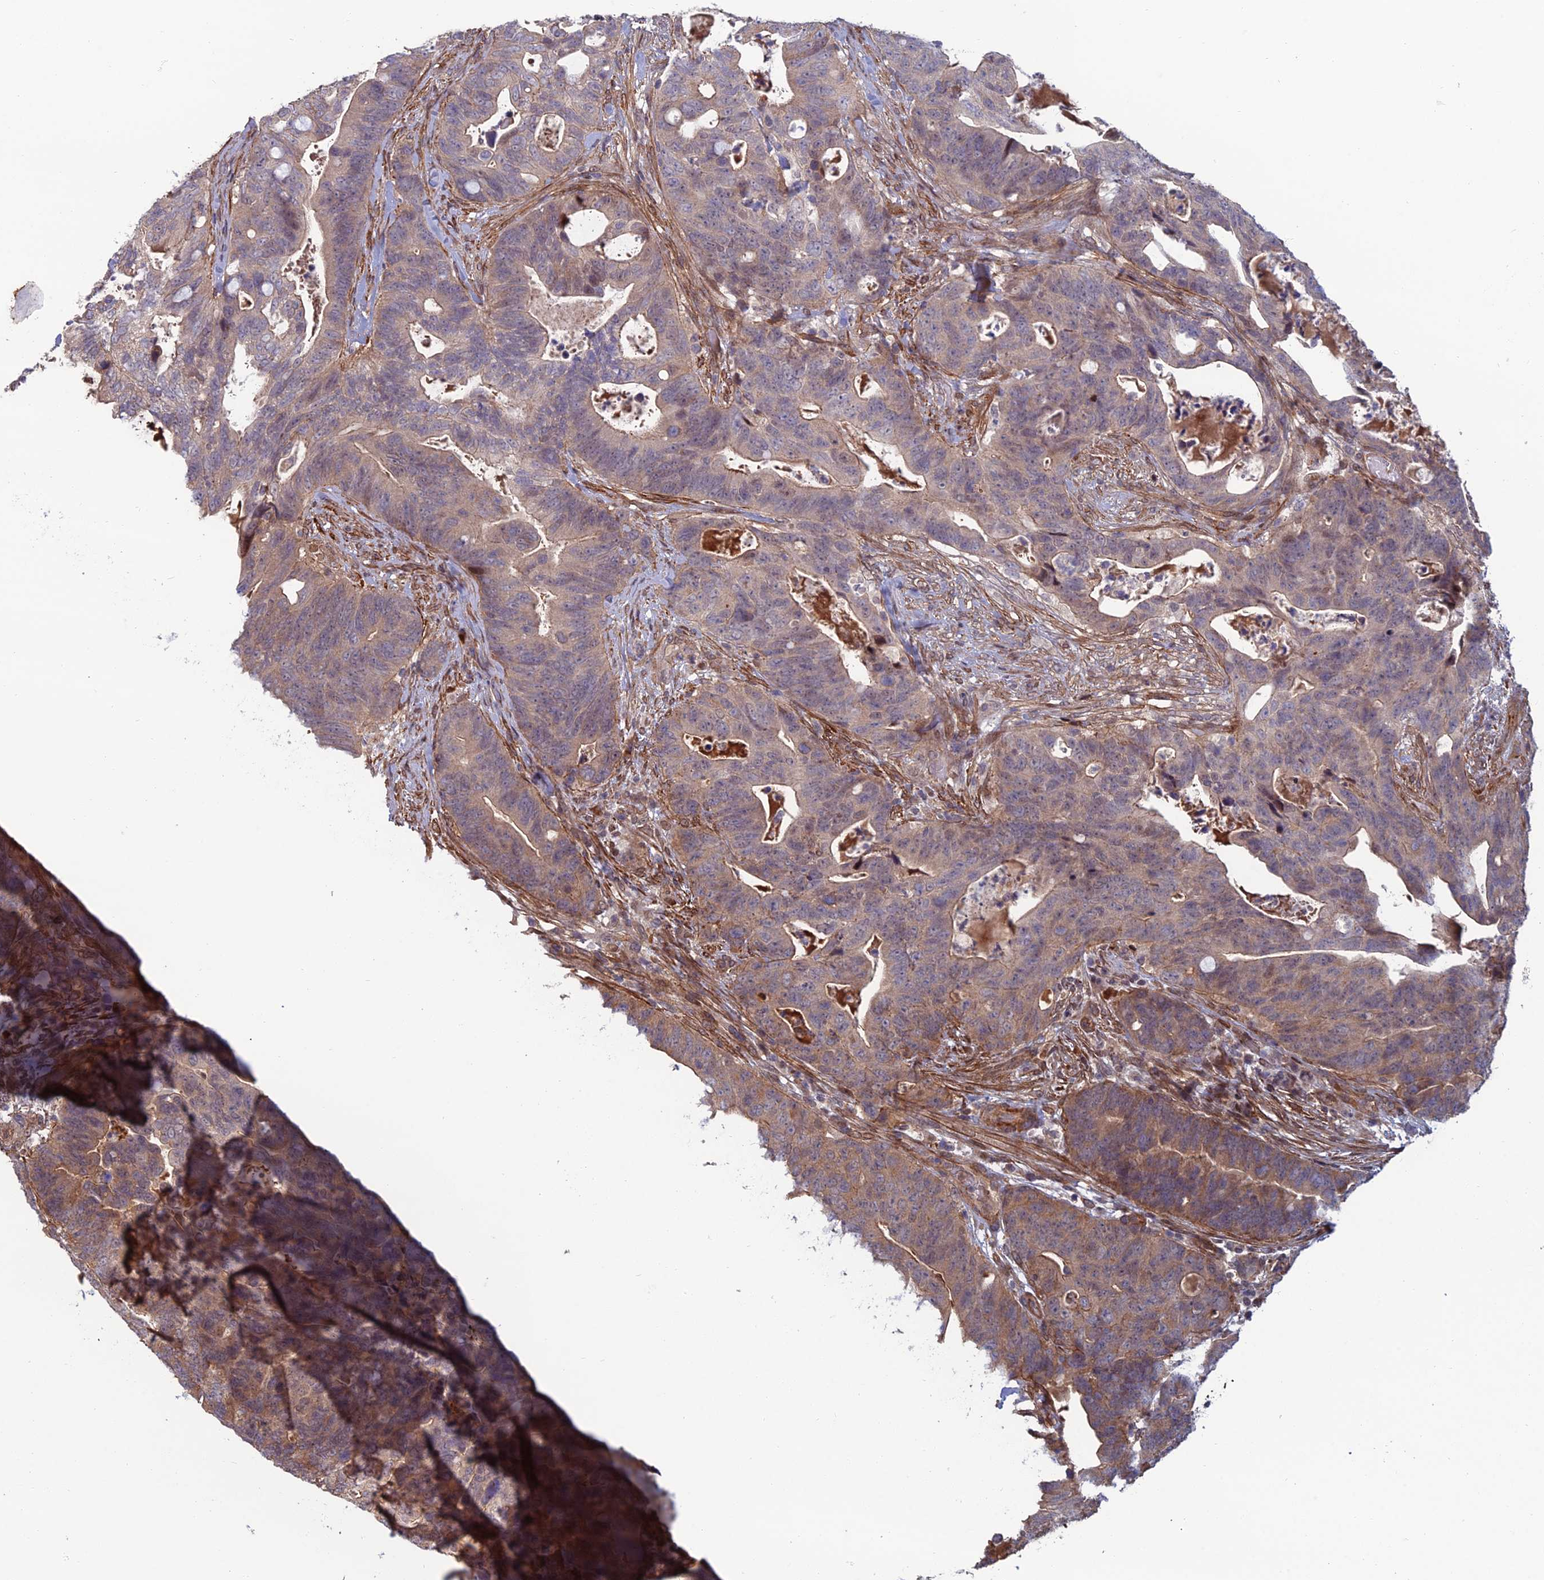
{"staining": {"intensity": "weak", "quantity": "25%-75%", "location": "cytoplasmic/membranous"}, "tissue": "colorectal cancer", "cell_type": "Tumor cells", "image_type": "cancer", "snomed": [{"axis": "morphology", "description": "Adenocarcinoma, NOS"}, {"axis": "topography", "description": "Colon"}], "caption": "IHC of human colorectal adenocarcinoma demonstrates low levels of weak cytoplasmic/membranous expression in approximately 25%-75% of tumor cells.", "gene": "CCDC183", "patient": {"sex": "female", "age": 82}}